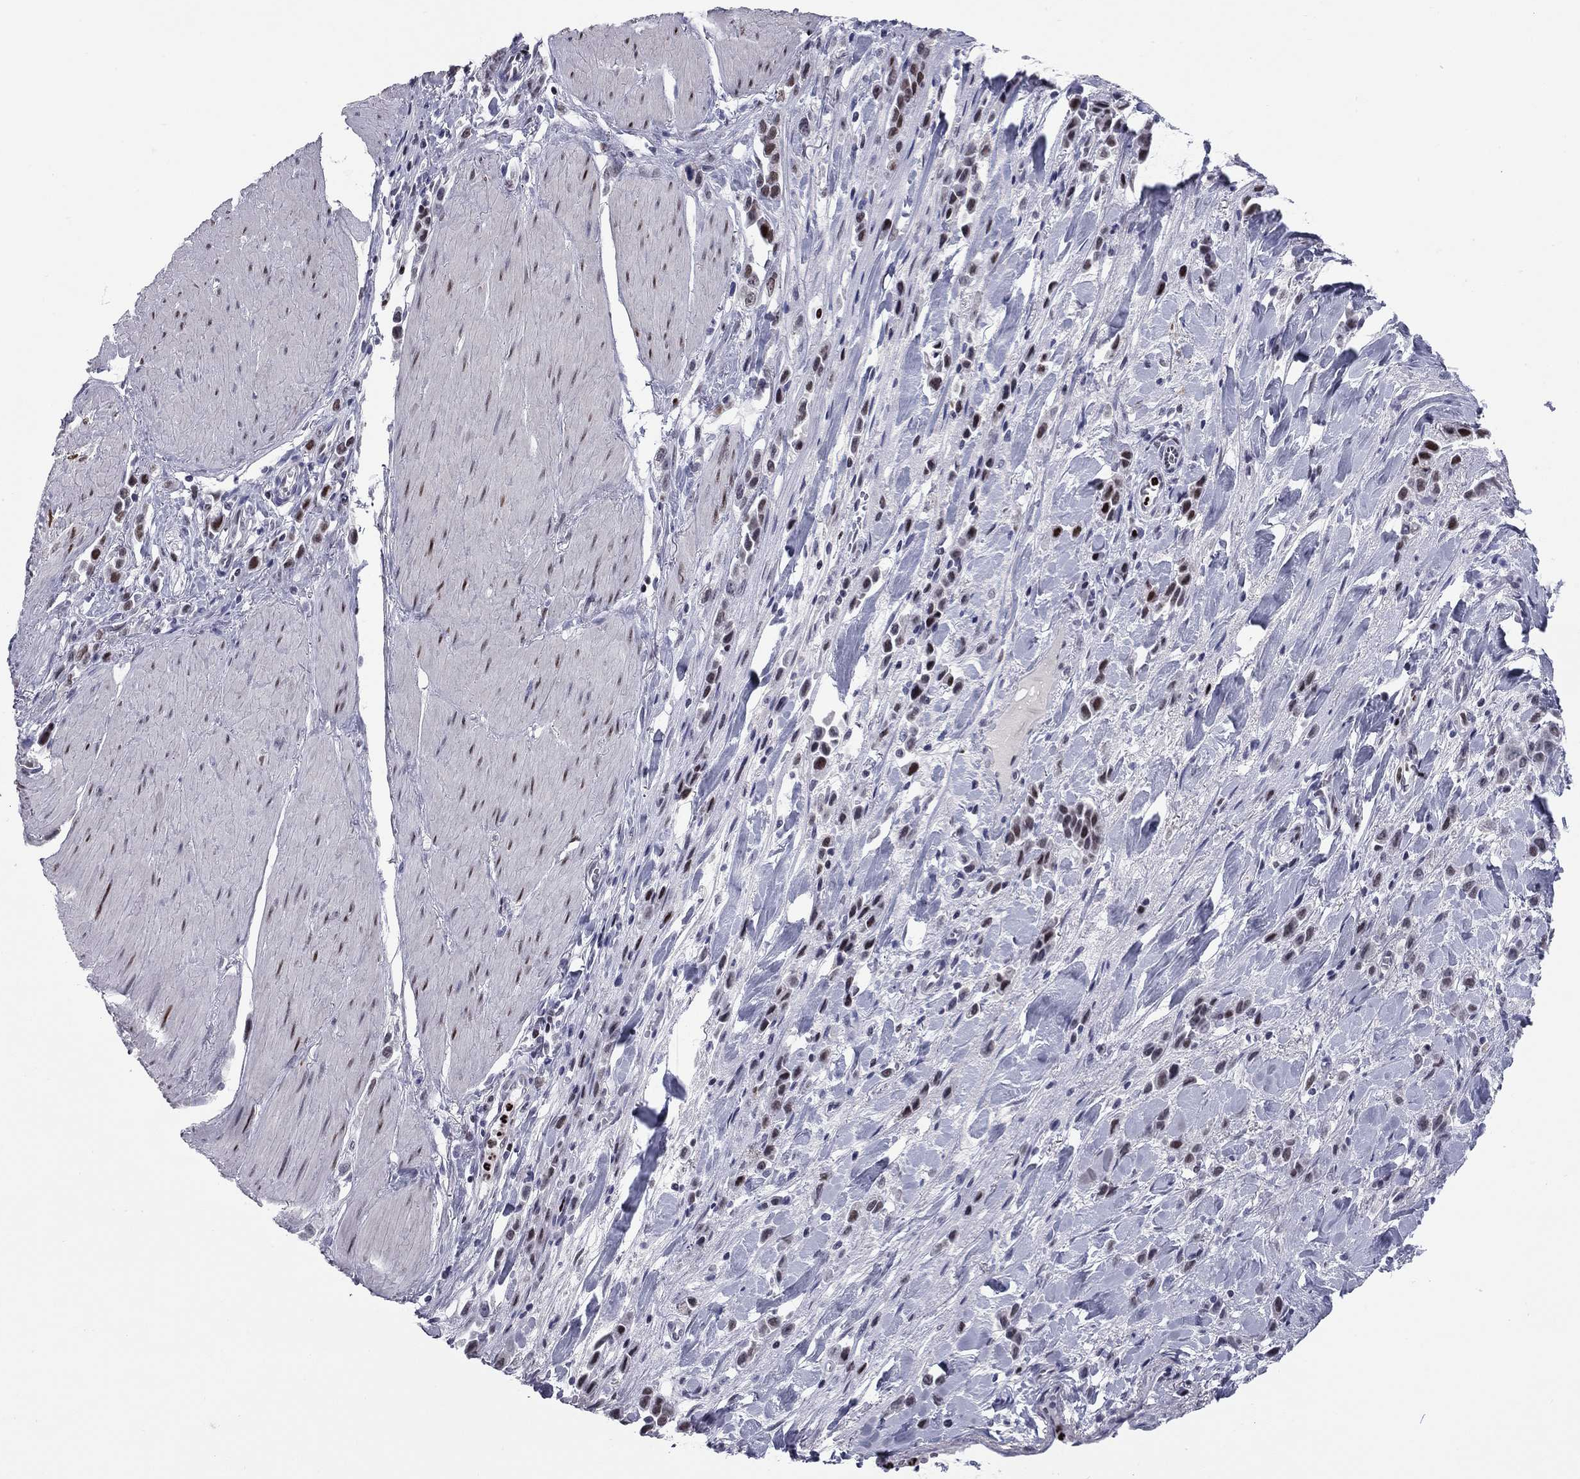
{"staining": {"intensity": "moderate", "quantity": "<25%", "location": "nuclear"}, "tissue": "stomach cancer", "cell_type": "Tumor cells", "image_type": "cancer", "snomed": [{"axis": "morphology", "description": "Adenocarcinoma, NOS"}, {"axis": "topography", "description": "Stomach"}], "caption": "There is low levels of moderate nuclear staining in tumor cells of stomach adenocarcinoma, as demonstrated by immunohistochemical staining (brown color).", "gene": "PCGF3", "patient": {"sex": "male", "age": 47}}